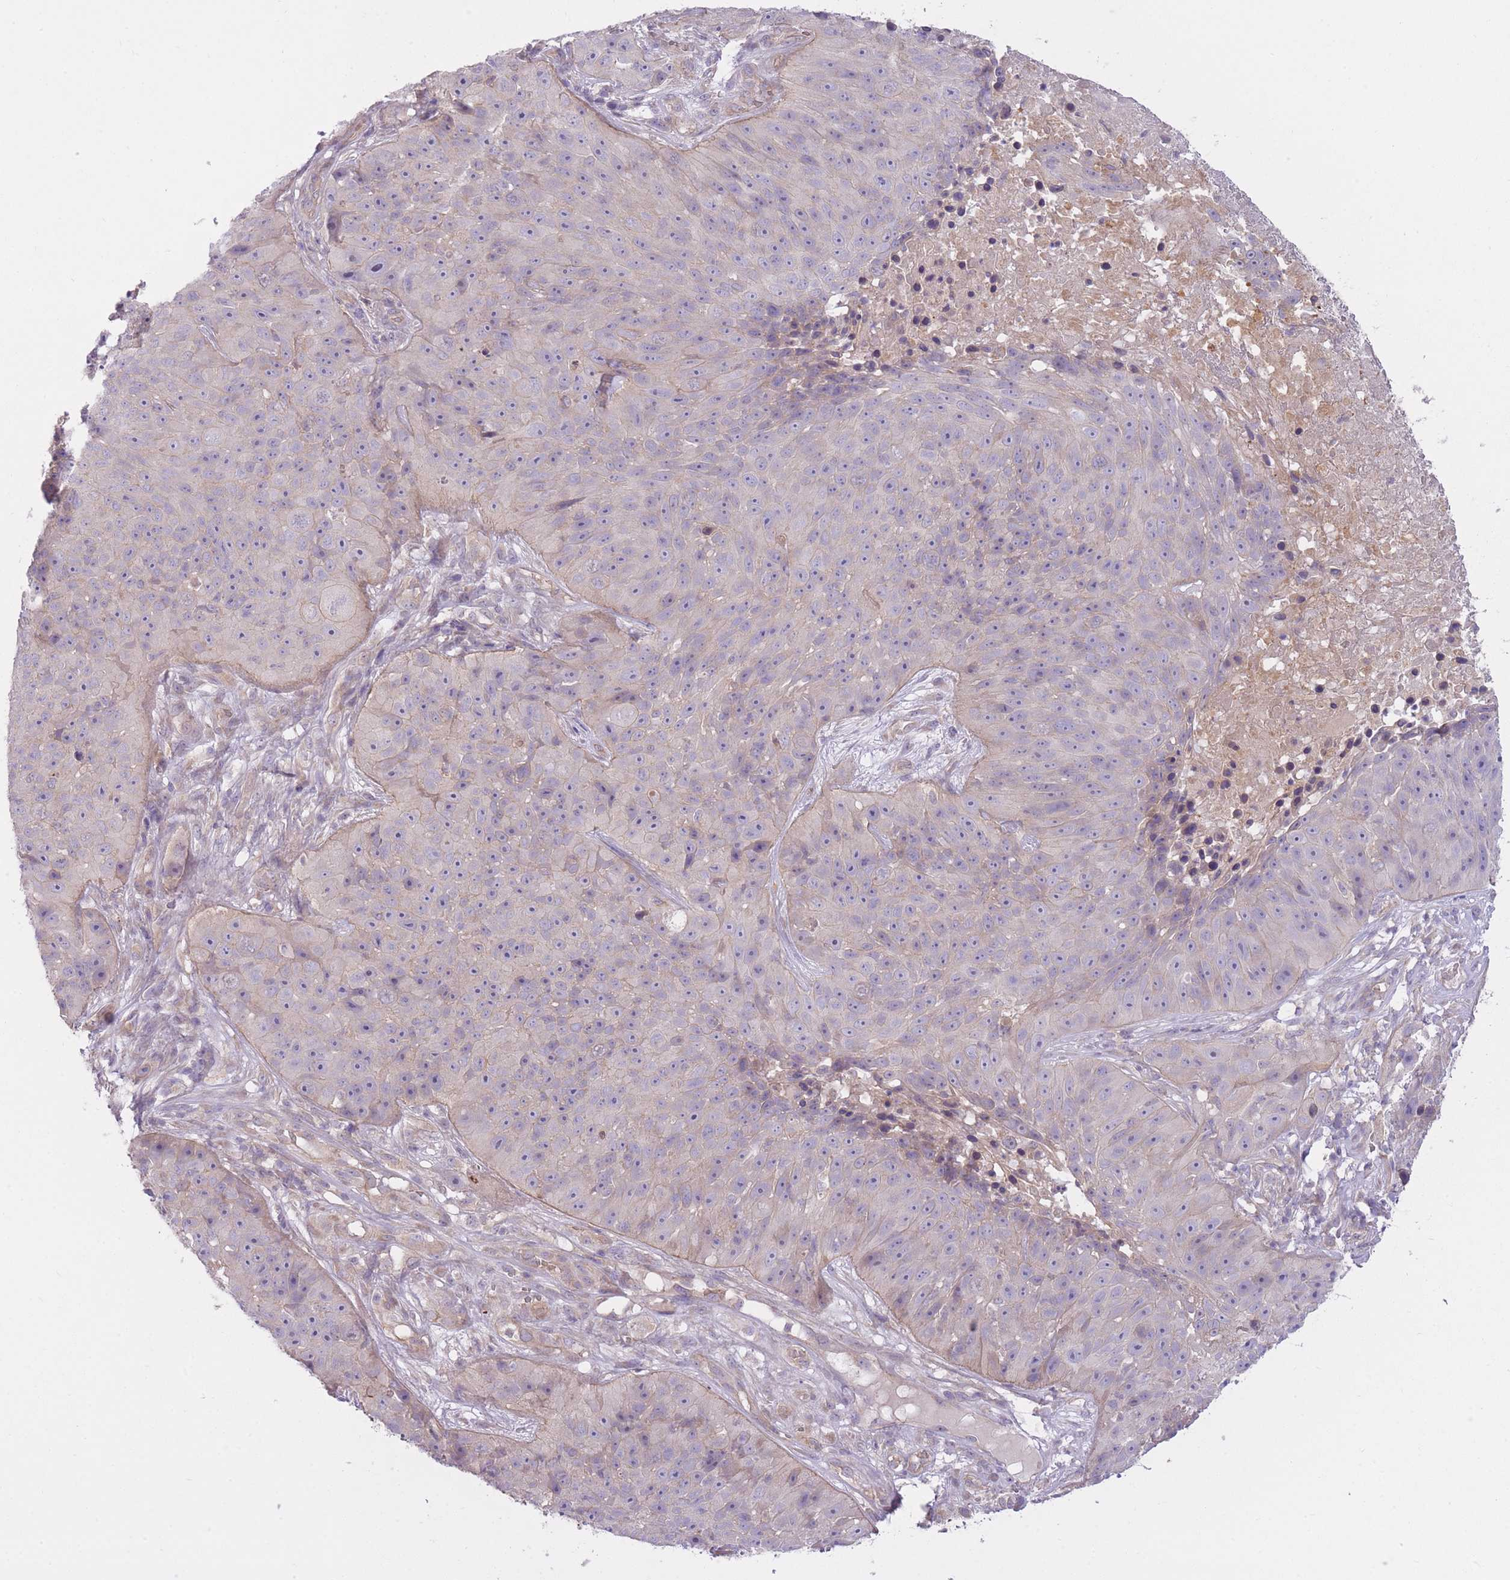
{"staining": {"intensity": "negative", "quantity": "none", "location": "none"}, "tissue": "skin cancer", "cell_type": "Tumor cells", "image_type": "cancer", "snomed": [{"axis": "morphology", "description": "Squamous cell carcinoma, NOS"}, {"axis": "topography", "description": "Skin"}], "caption": "Immunohistochemical staining of human squamous cell carcinoma (skin) reveals no significant staining in tumor cells.", "gene": "REV1", "patient": {"sex": "female", "age": 87}}